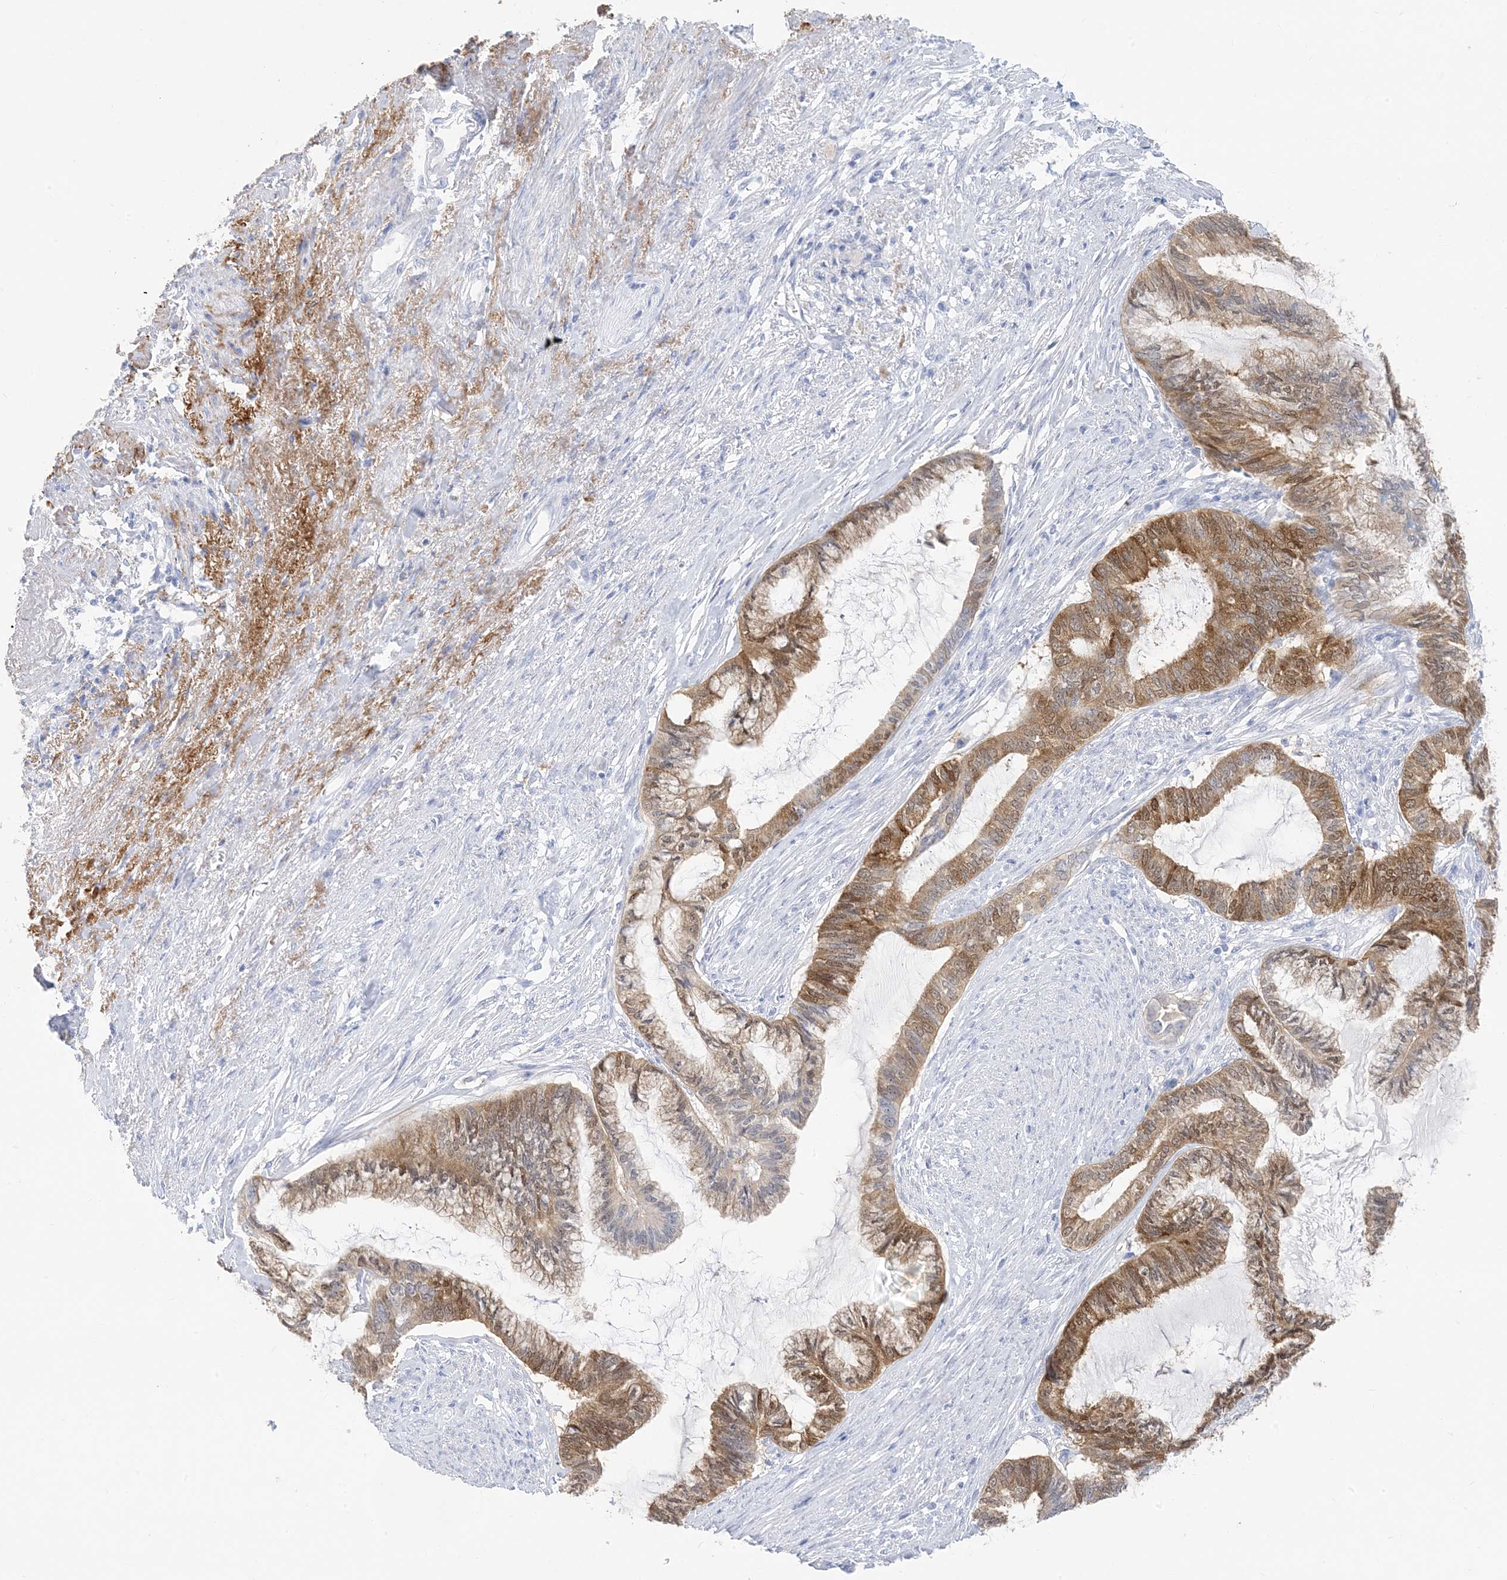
{"staining": {"intensity": "moderate", "quantity": "25%-75%", "location": "cytoplasmic/membranous,nuclear"}, "tissue": "endometrial cancer", "cell_type": "Tumor cells", "image_type": "cancer", "snomed": [{"axis": "morphology", "description": "Adenocarcinoma, NOS"}, {"axis": "topography", "description": "Endometrium"}], "caption": "This is an image of IHC staining of endometrial cancer, which shows moderate positivity in the cytoplasmic/membranous and nuclear of tumor cells.", "gene": "SH3YL1", "patient": {"sex": "female", "age": 86}}